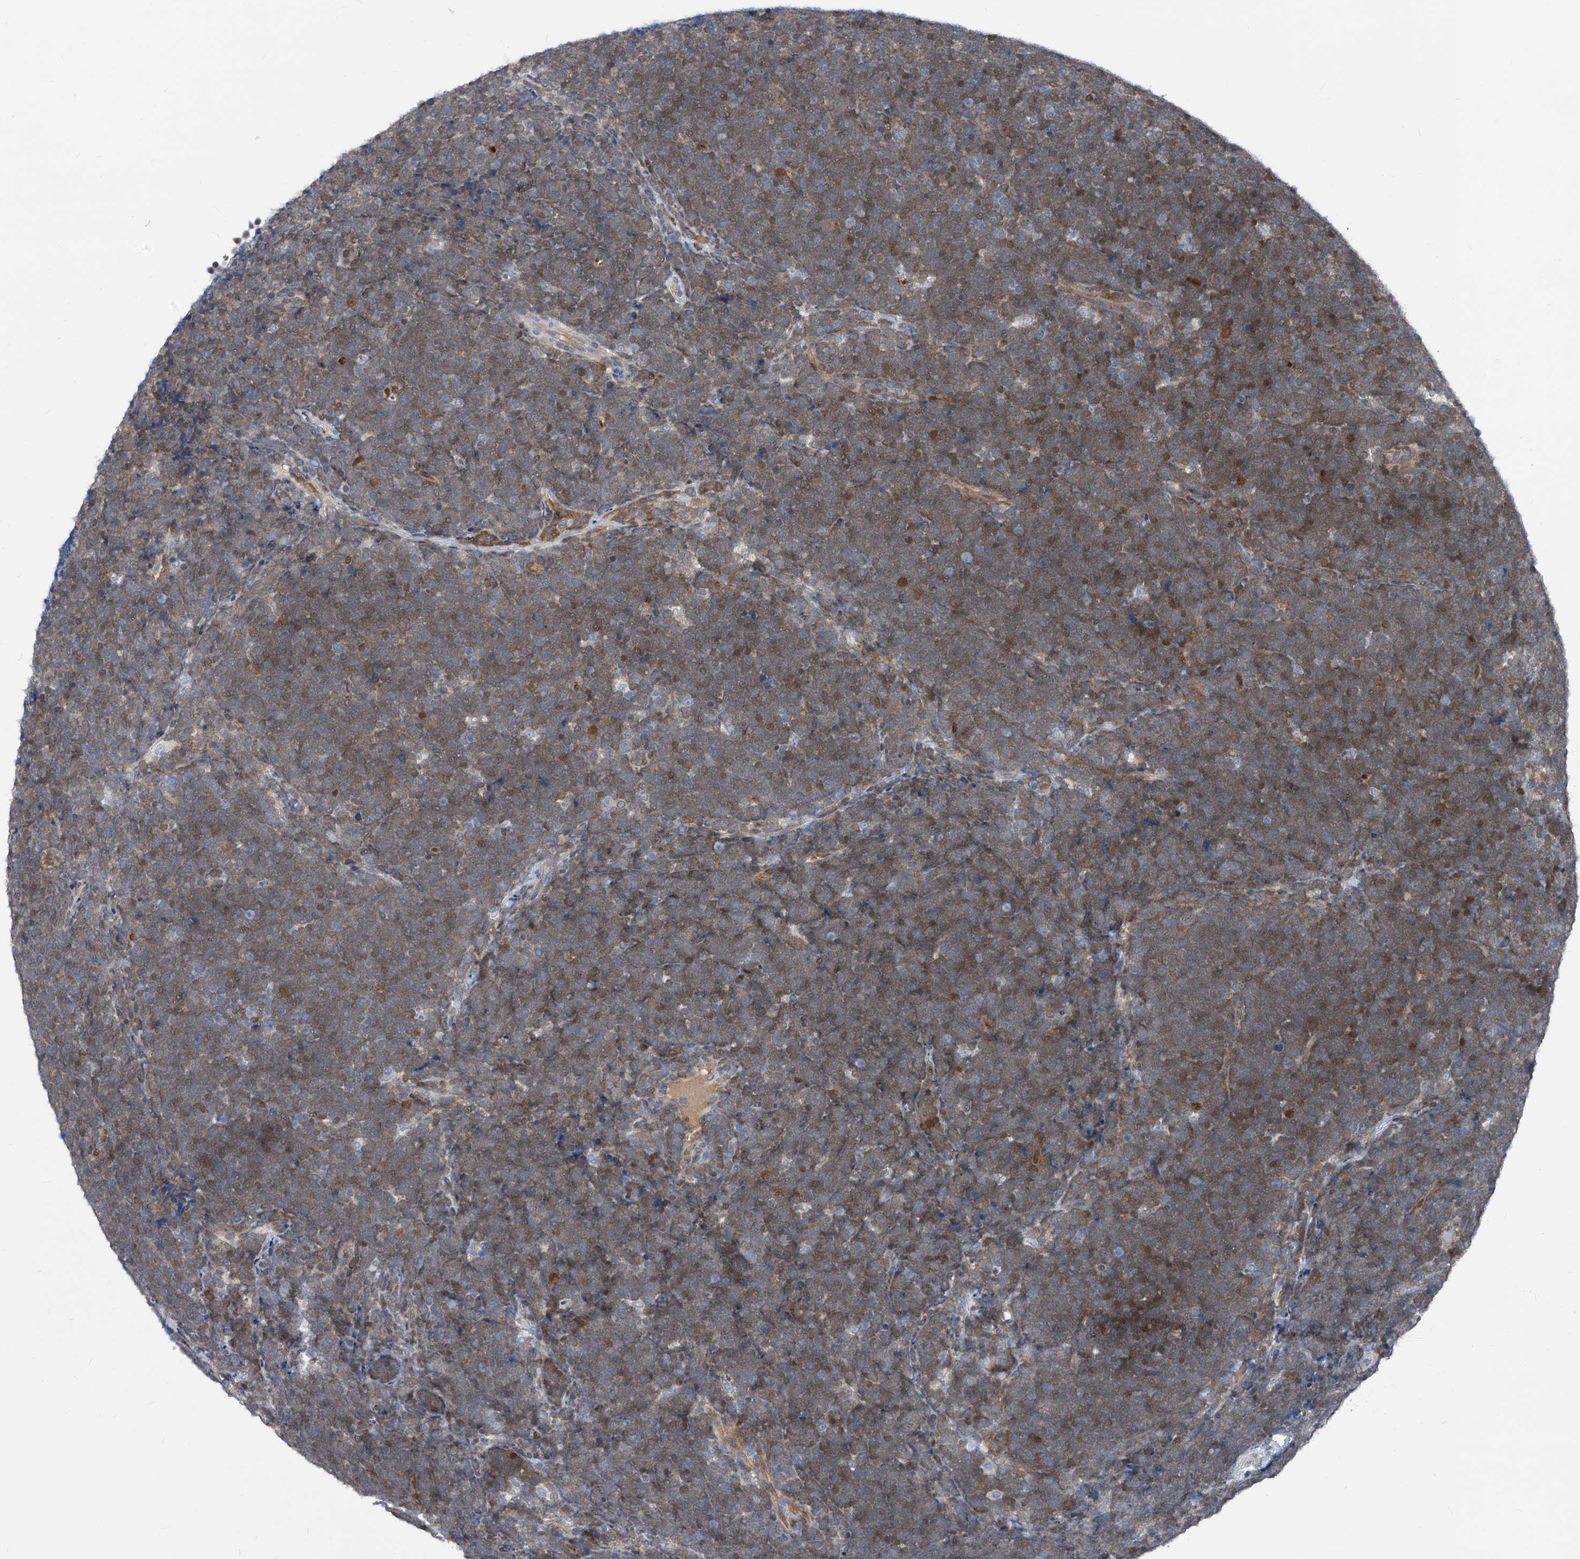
{"staining": {"intensity": "moderate", "quantity": ">75%", "location": "cytoplasmic/membranous"}, "tissue": "lymphoma", "cell_type": "Tumor cells", "image_type": "cancer", "snomed": [{"axis": "morphology", "description": "Malignant lymphoma, non-Hodgkin's type, High grade"}, {"axis": "topography", "description": "Lymph node"}], "caption": "Immunohistochemical staining of malignant lymphoma, non-Hodgkin's type (high-grade) demonstrates medium levels of moderate cytoplasmic/membranous protein expression in approximately >75% of tumor cells.", "gene": "MAP2K6", "patient": {"sex": "male", "age": 13}}